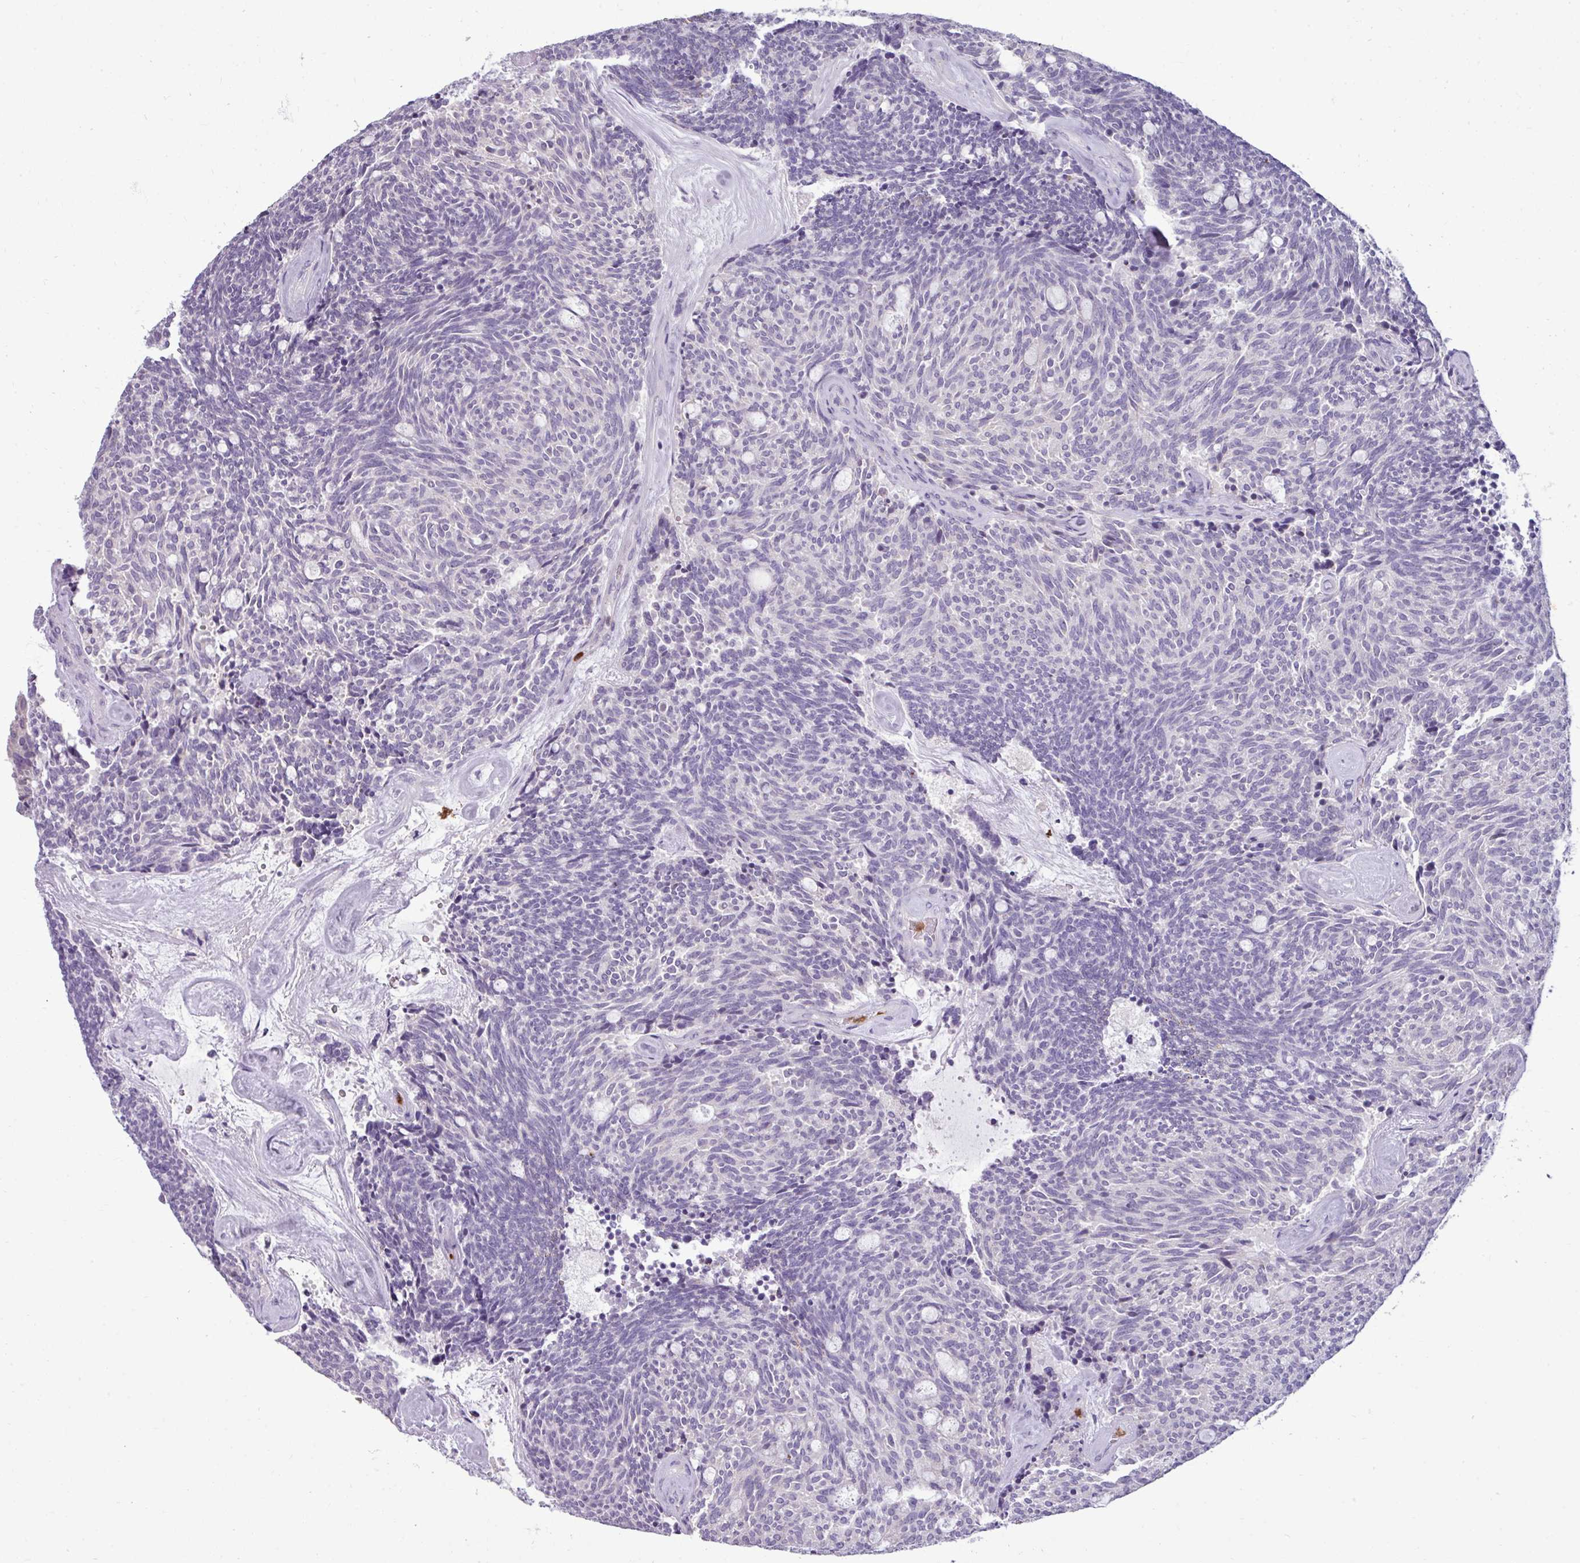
{"staining": {"intensity": "negative", "quantity": "none", "location": "none"}, "tissue": "carcinoid", "cell_type": "Tumor cells", "image_type": "cancer", "snomed": [{"axis": "morphology", "description": "Carcinoid, malignant, NOS"}, {"axis": "topography", "description": "Pancreas"}], "caption": "DAB immunohistochemical staining of human carcinoid shows no significant positivity in tumor cells. (Brightfield microscopy of DAB immunohistochemistry (IHC) at high magnification).", "gene": "TRIM39", "patient": {"sex": "female", "age": 54}}